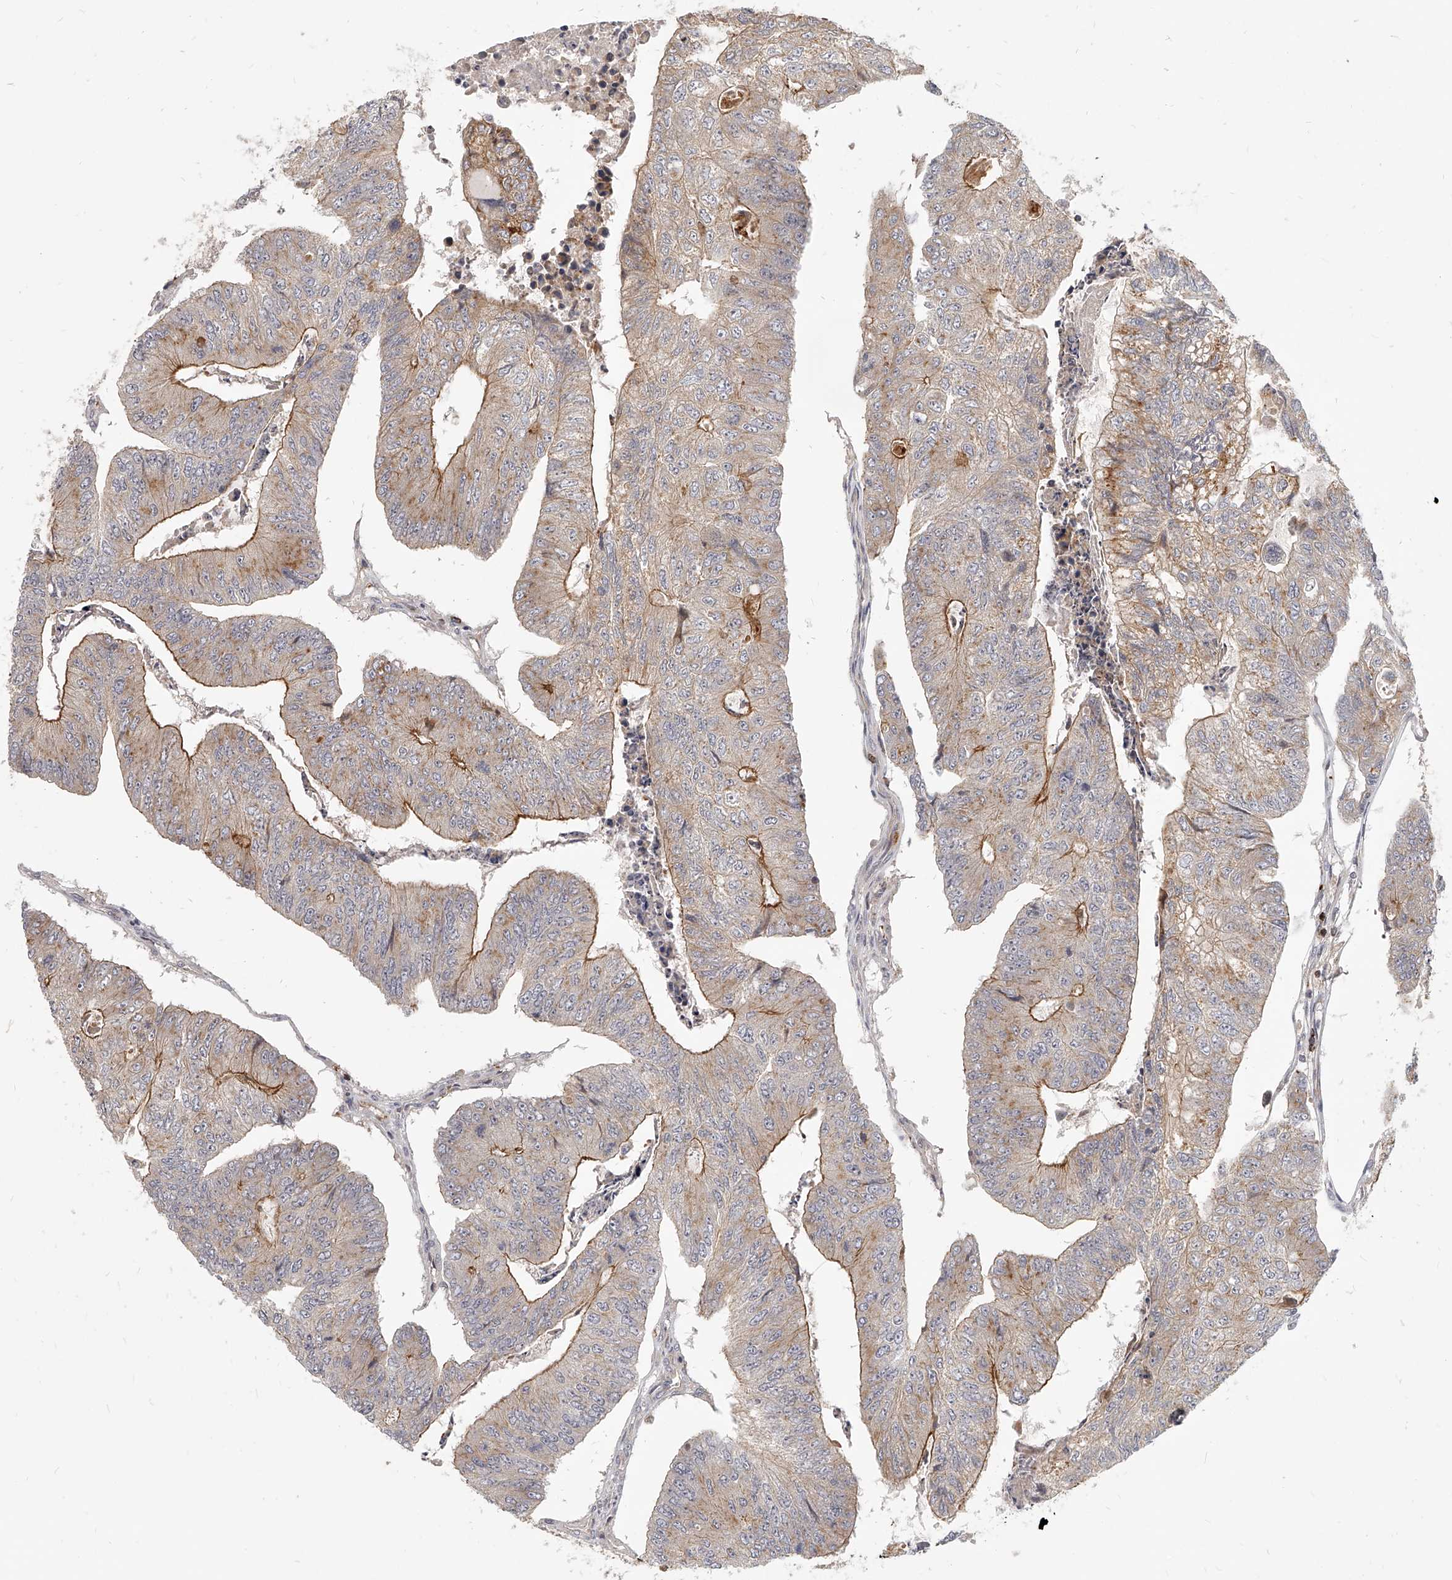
{"staining": {"intensity": "moderate", "quantity": "25%-75%", "location": "cytoplasmic/membranous"}, "tissue": "colorectal cancer", "cell_type": "Tumor cells", "image_type": "cancer", "snomed": [{"axis": "morphology", "description": "Adenocarcinoma, NOS"}, {"axis": "topography", "description": "Colon"}], "caption": "Adenocarcinoma (colorectal) was stained to show a protein in brown. There is medium levels of moderate cytoplasmic/membranous positivity in about 25%-75% of tumor cells.", "gene": "SLC37A1", "patient": {"sex": "female", "age": 67}}